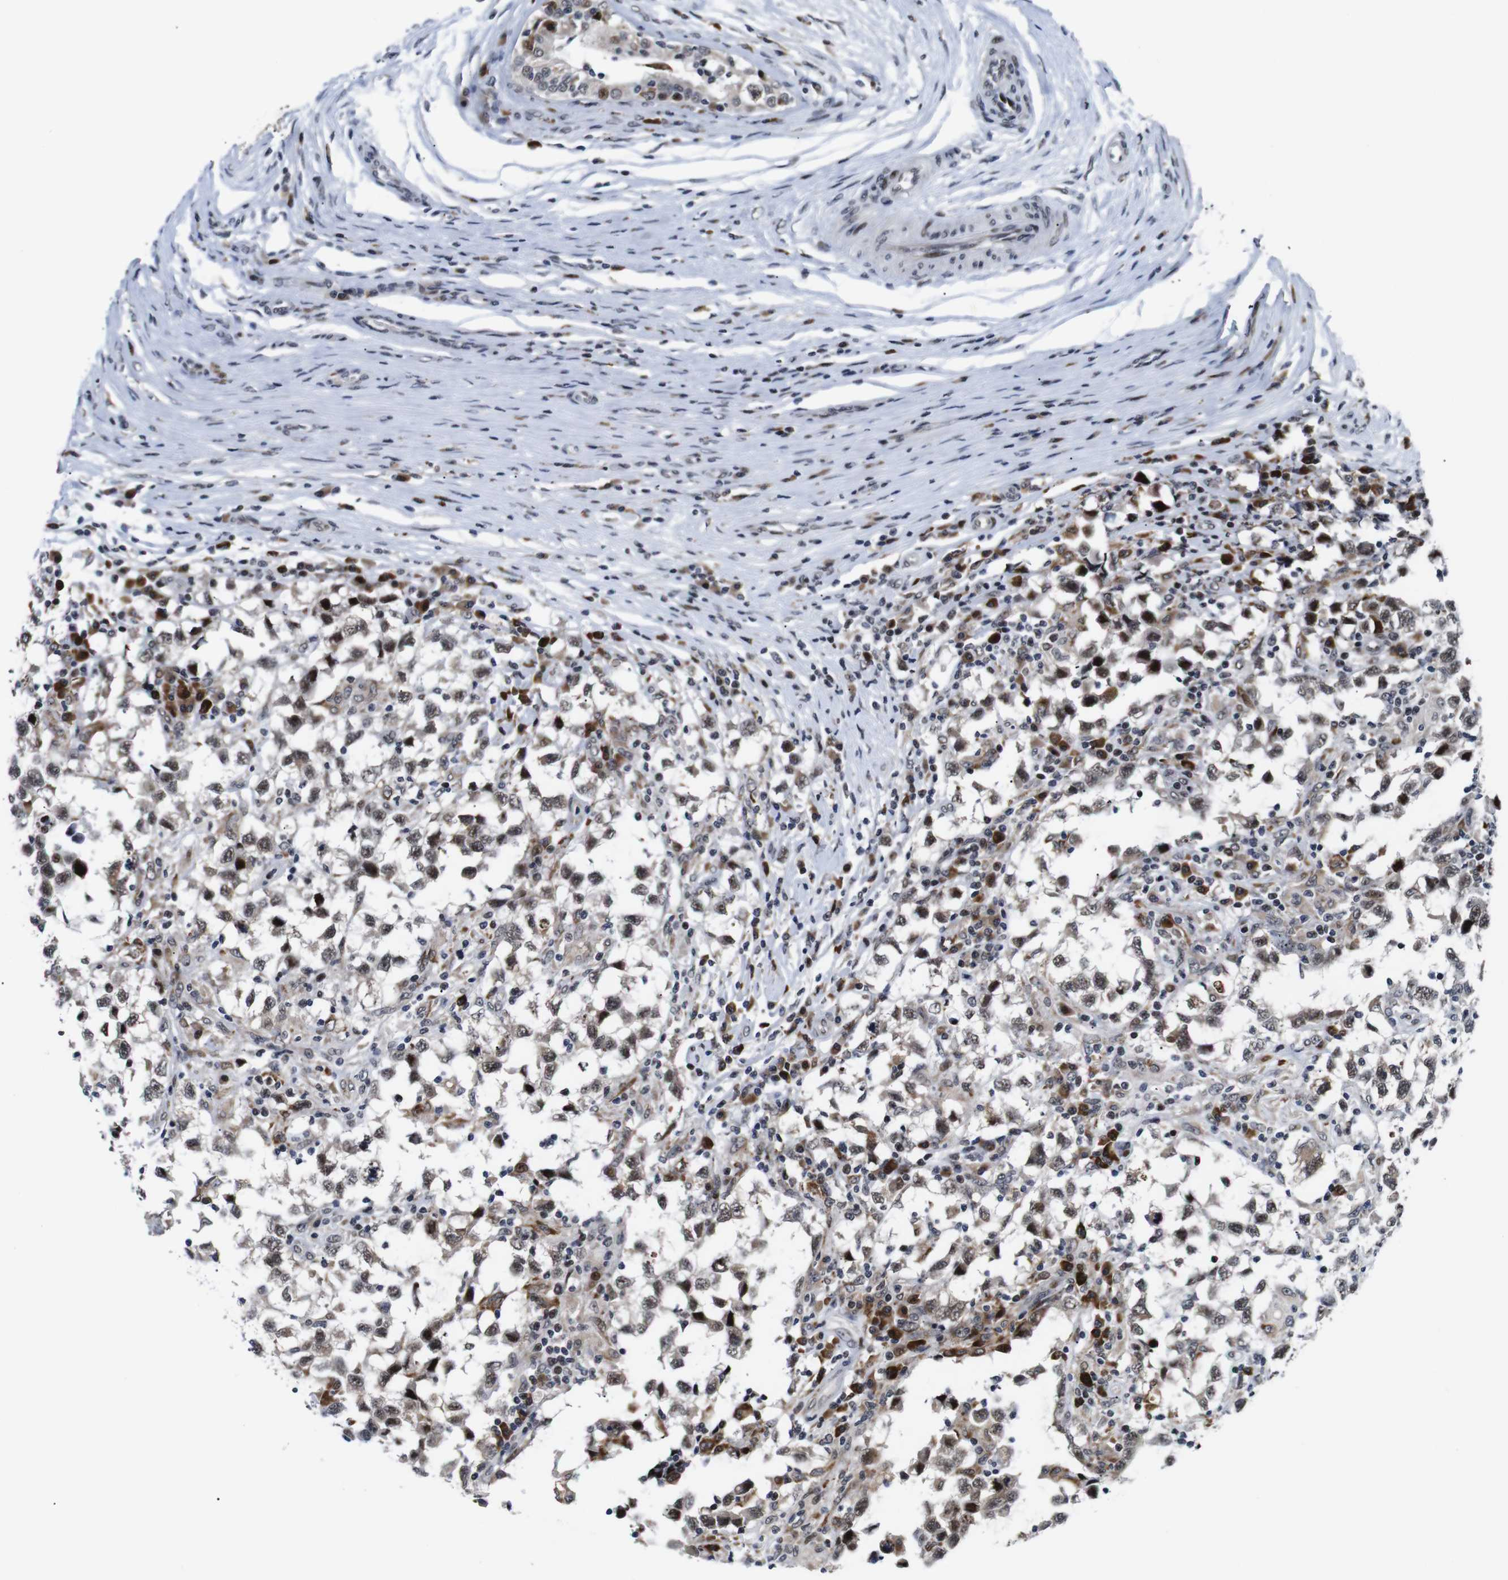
{"staining": {"intensity": "weak", "quantity": ">75%", "location": "cytoplasmic/membranous,nuclear"}, "tissue": "testis cancer", "cell_type": "Tumor cells", "image_type": "cancer", "snomed": [{"axis": "morphology", "description": "Carcinoma, Embryonal, NOS"}, {"axis": "topography", "description": "Testis"}], "caption": "Immunohistochemistry (IHC) staining of testis embryonal carcinoma, which demonstrates low levels of weak cytoplasmic/membranous and nuclear positivity in about >75% of tumor cells indicating weak cytoplasmic/membranous and nuclear protein expression. The staining was performed using DAB (brown) for protein detection and nuclei were counterstained in hematoxylin (blue).", "gene": "EIF4G1", "patient": {"sex": "male", "age": 21}}